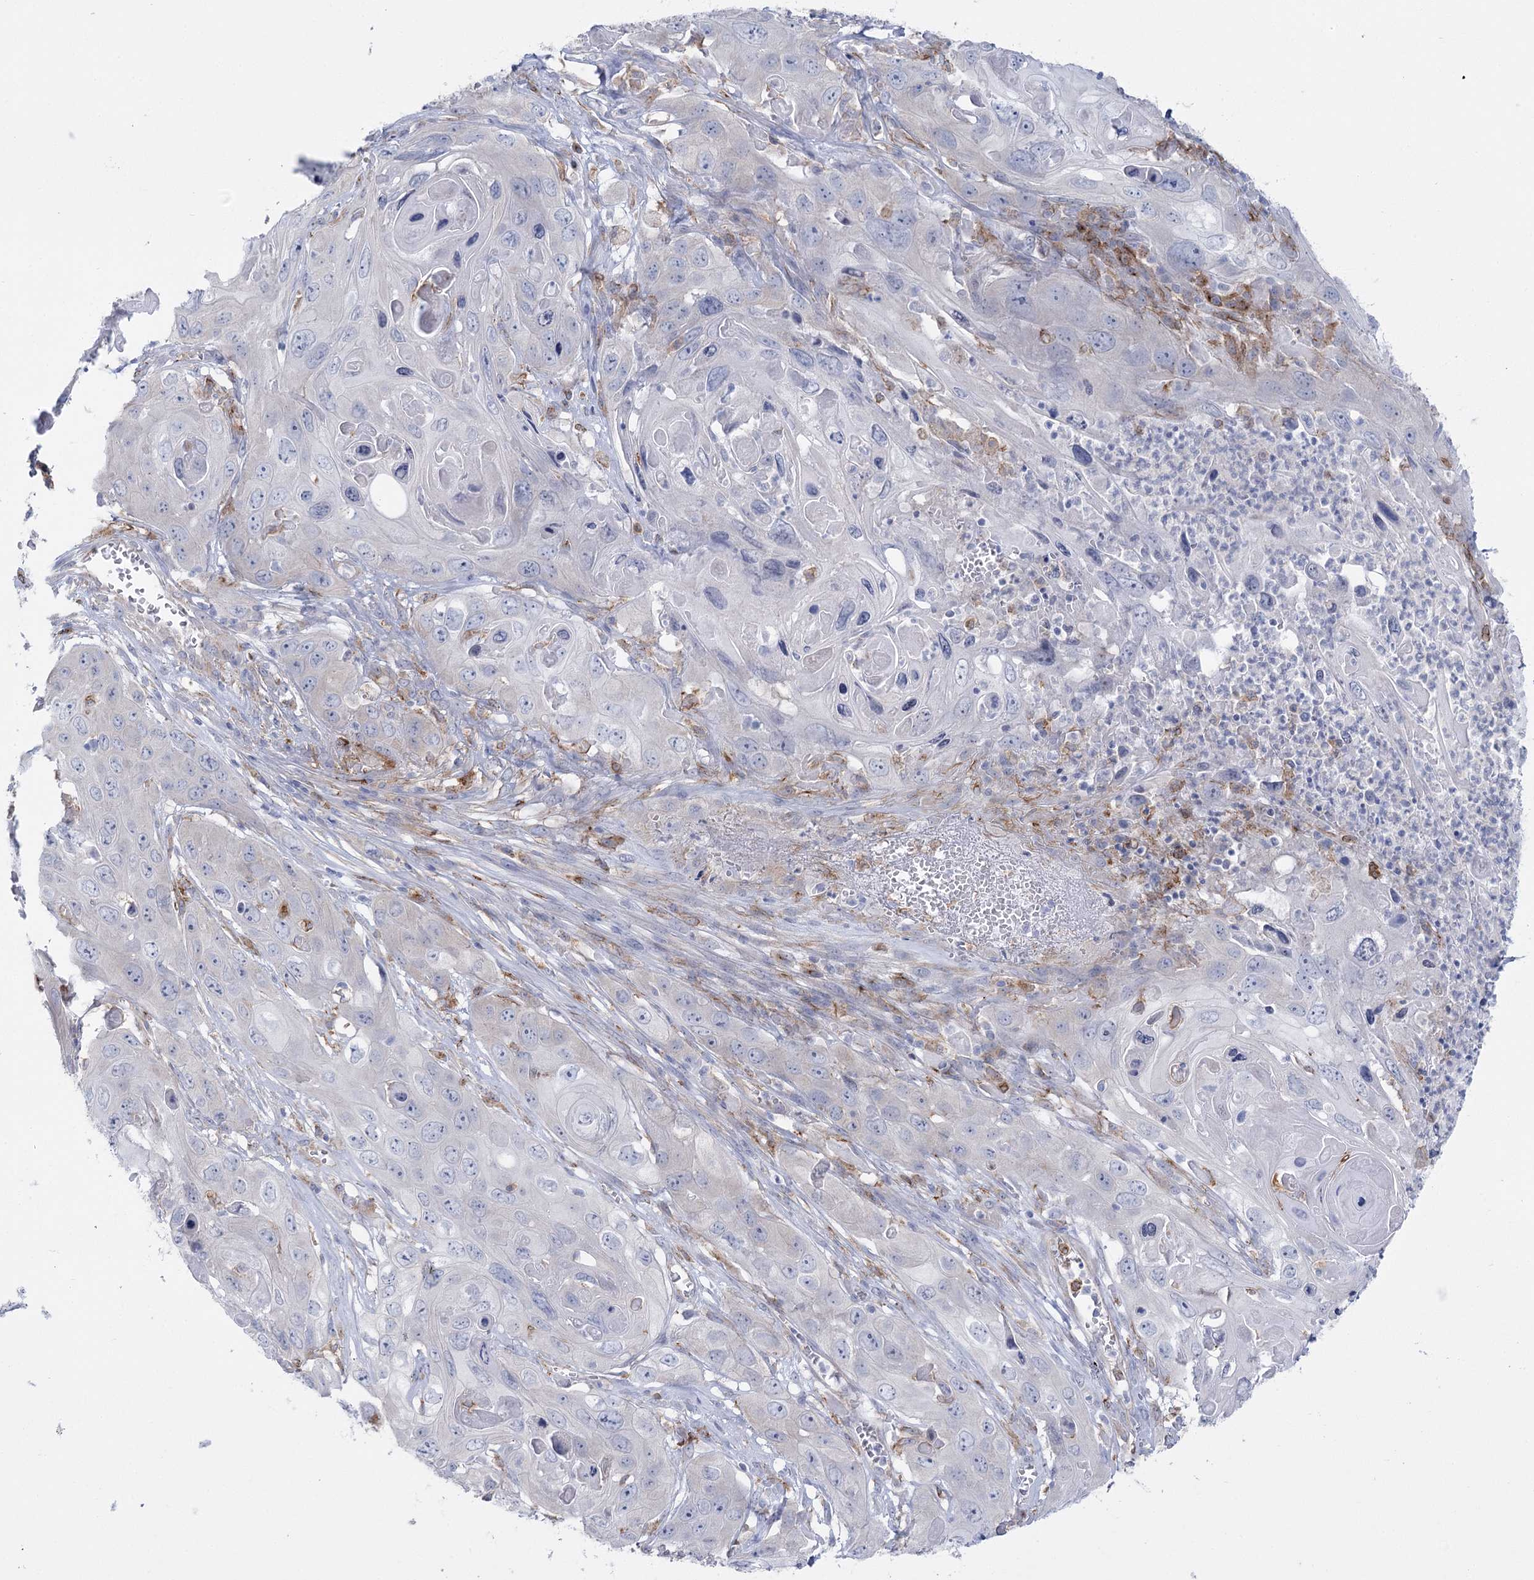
{"staining": {"intensity": "negative", "quantity": "none", "location": "none"}, "tissue": "skin cancer", "cell_type": "Tumor cells", "image_type": "cancer", "snomed": [{"axis": "morphology", "description": "Squamous cell carcinoma, NOS"}, {"axis": "topography", "description": "Skin"}], "caption": "Skin cancer (squamous cell carcinoma) was stained to show a protein in brown. There is no significant staining in tumor cells.", "gene": "CCDC88A", "patient": {"sex": "male", "age": 55}}